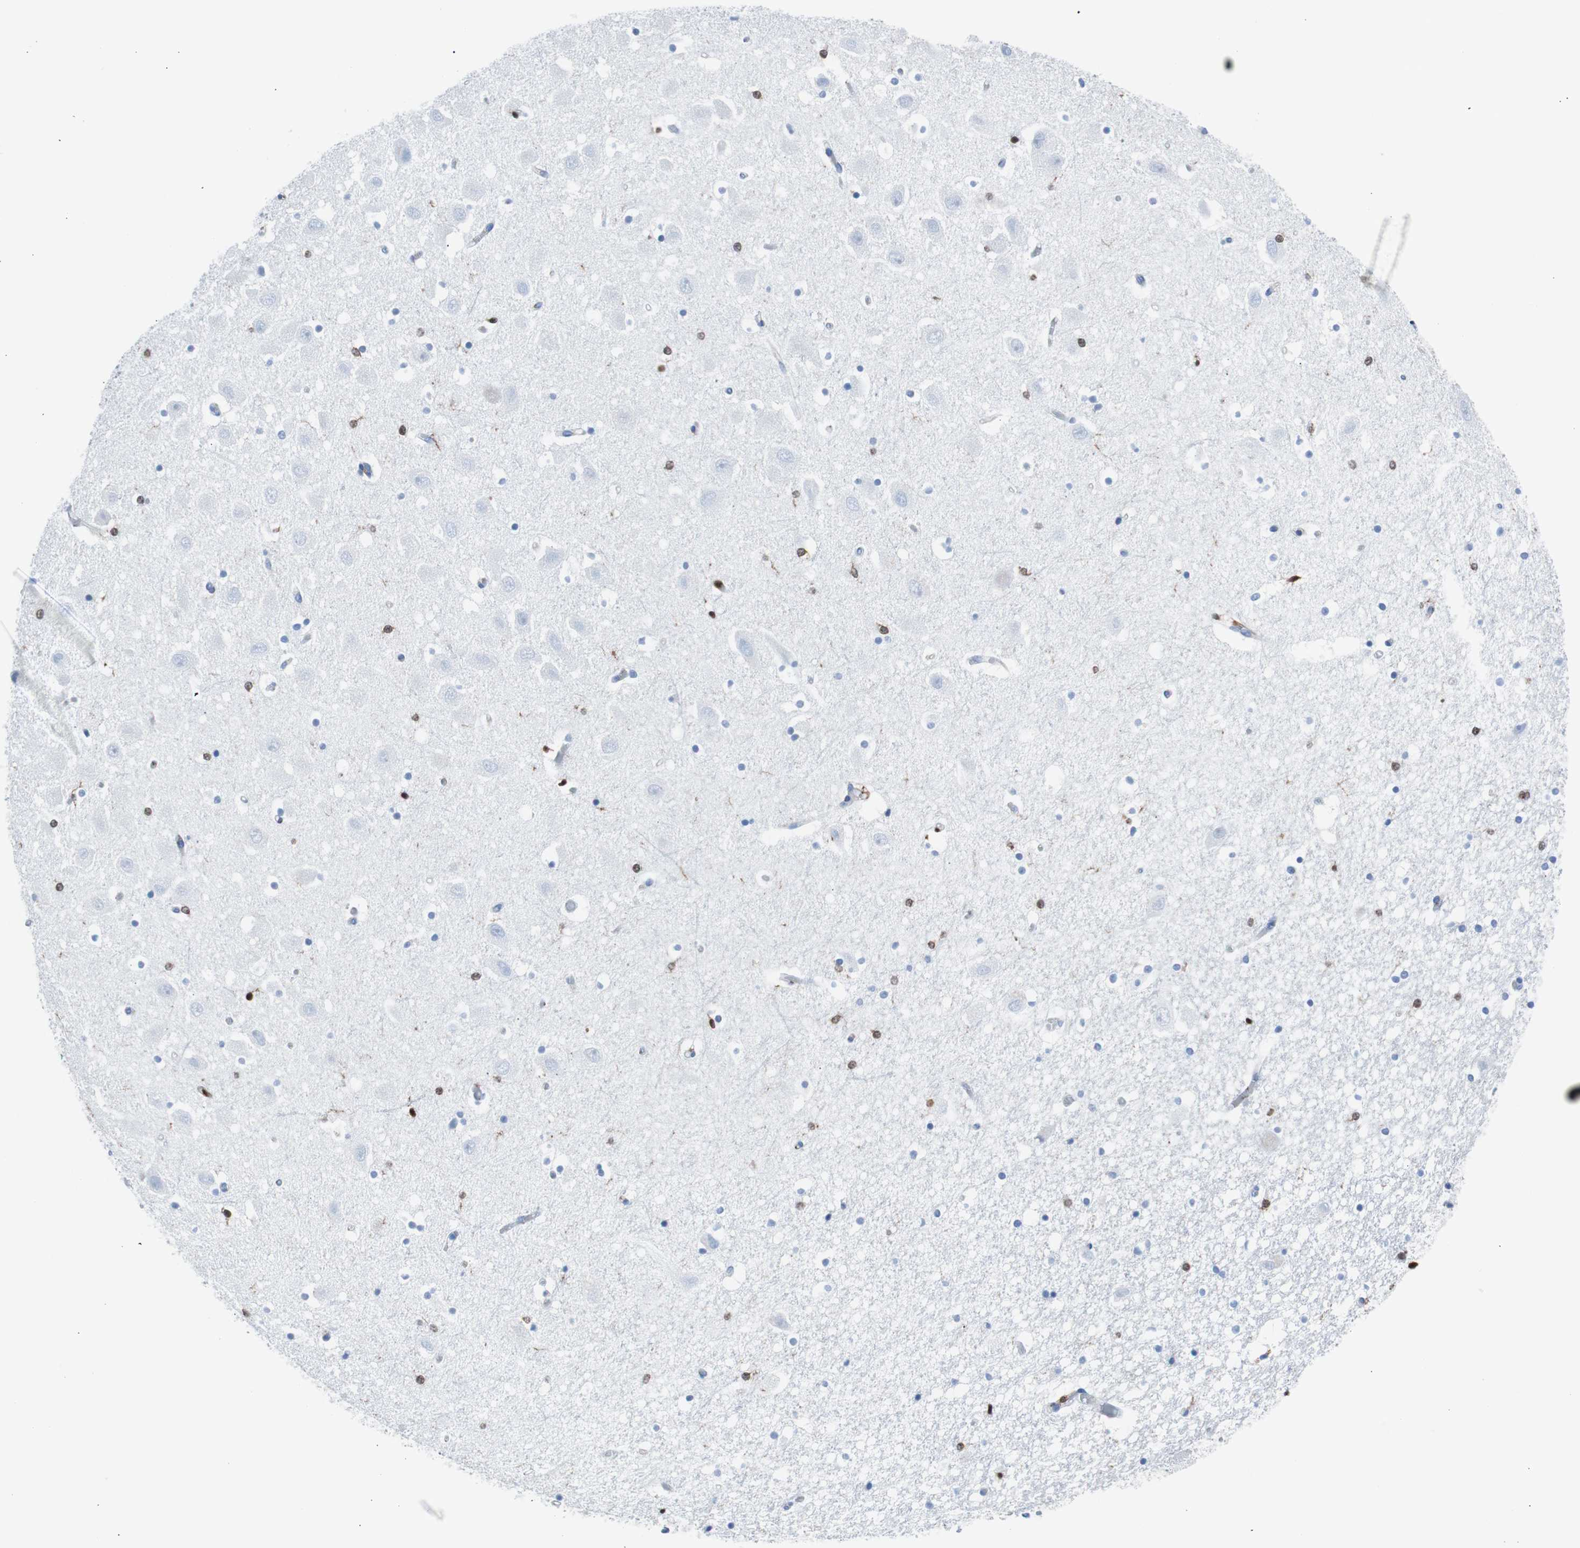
{"staining": {"intensity": "strong", "quantity": "<25%", "location": "cytoplasmic/membranous,nuclear"}, "tissue": "hippocampus", "cell_type": "Glial cells", "image_type": "normal", "snomed": [{"axis": "morphology", "description": "Normal tissue, NOS"}, {"axis": "topography", "description": "Hippocampus"}], "caption": "Glial cells demonstrate strong cytoplasmic/membranous,nuclear expression in about <25% of cells in unremarkable hippocampus.", "gene": "SYK", "patient": {"sex": "male", "age": 45}}